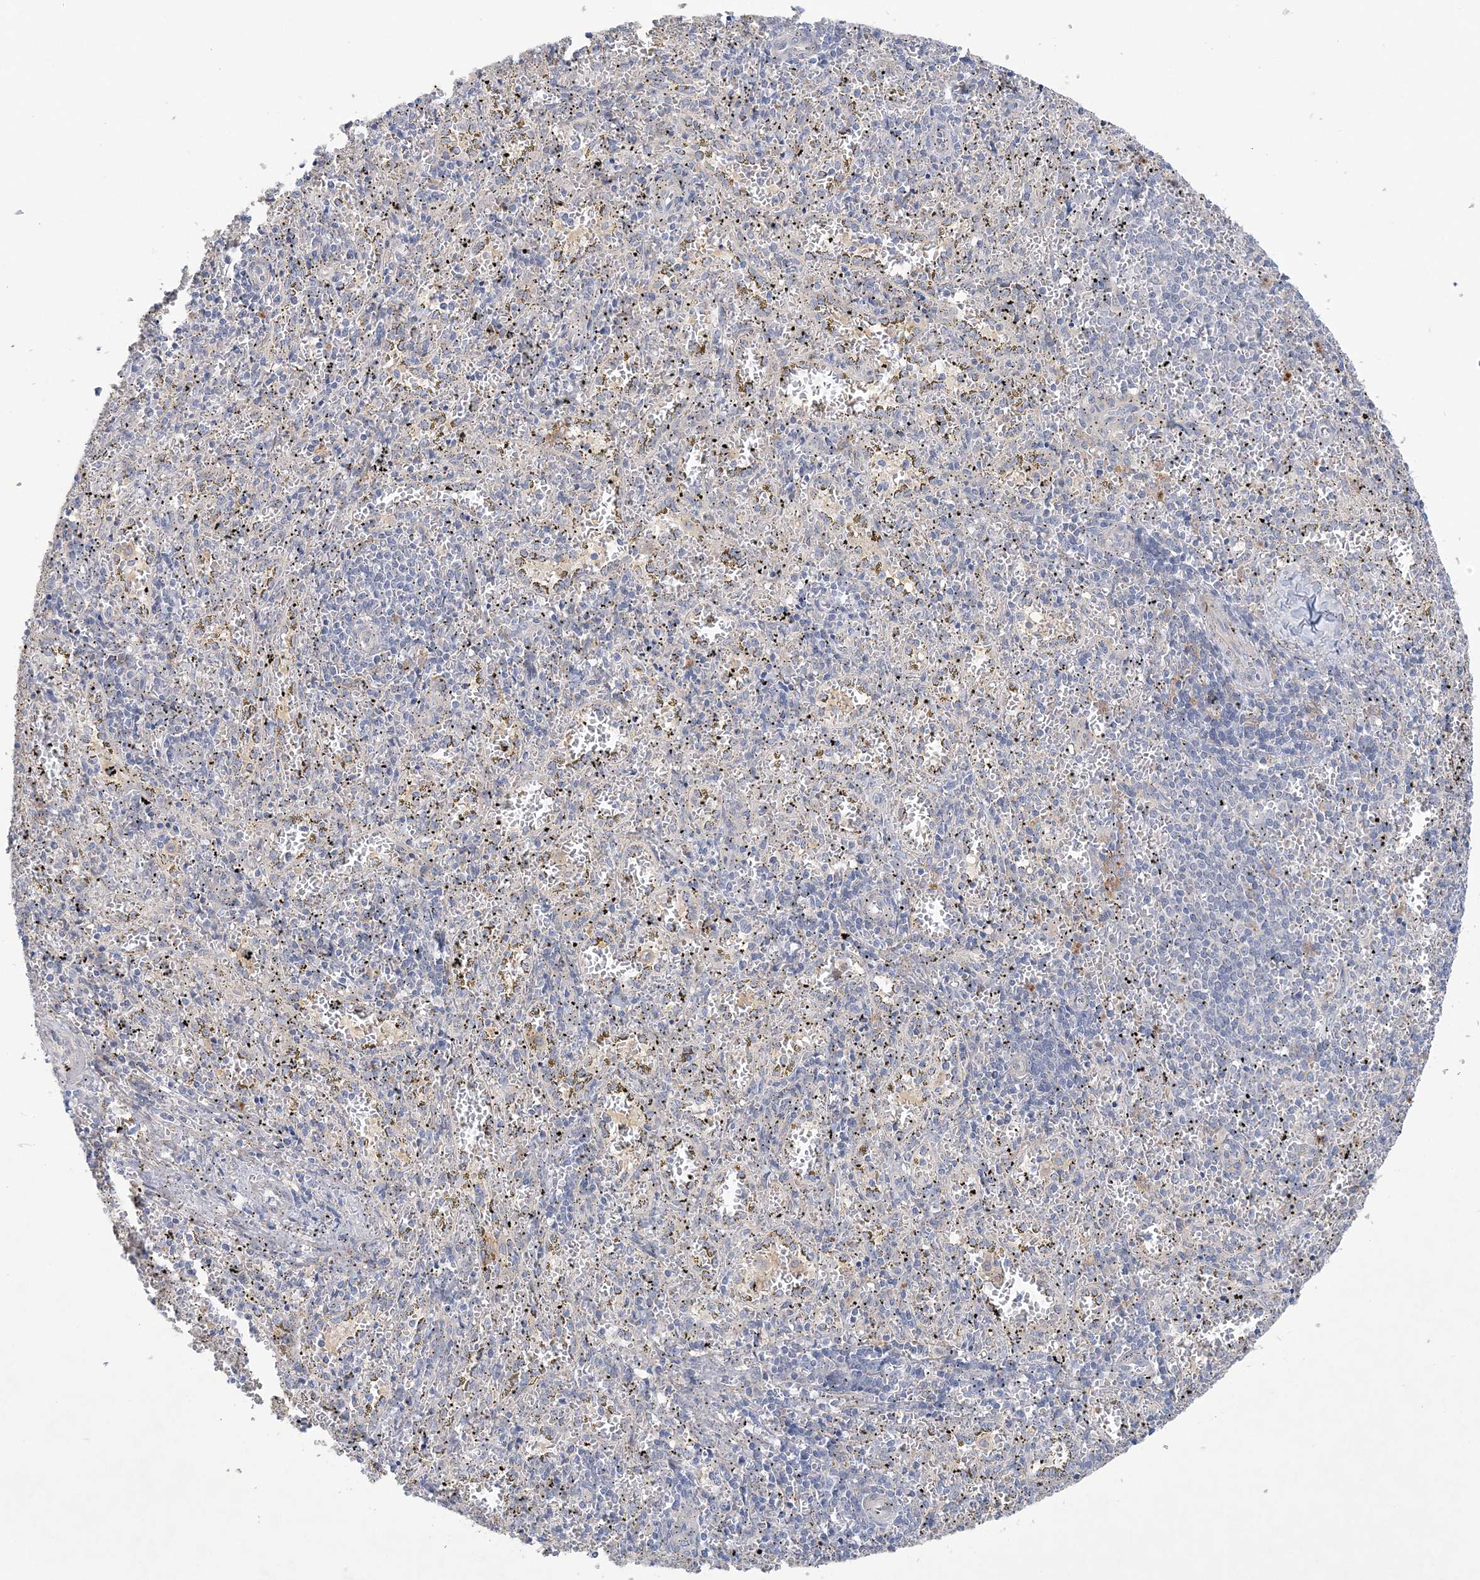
{"staining": {"intensity": "negative", "quantity": "none", "location": "none"}, "tissue": "spleen", "cell_type": "Cells in red pulp", "image_type": "normal", "snomed": [{"axis": "morphology", "description": "Normal tissue, NOS"}, {"axis": "topography", "description": "Spleen"}], "caption": "Immunohistochemistry histopathology image of normal spleen: spleen stained with DAB exhibits no significant protein positivity in cells in red pulp.", "gene": "ANKRD35", "patient": {"sex": "male", "age": 11}}